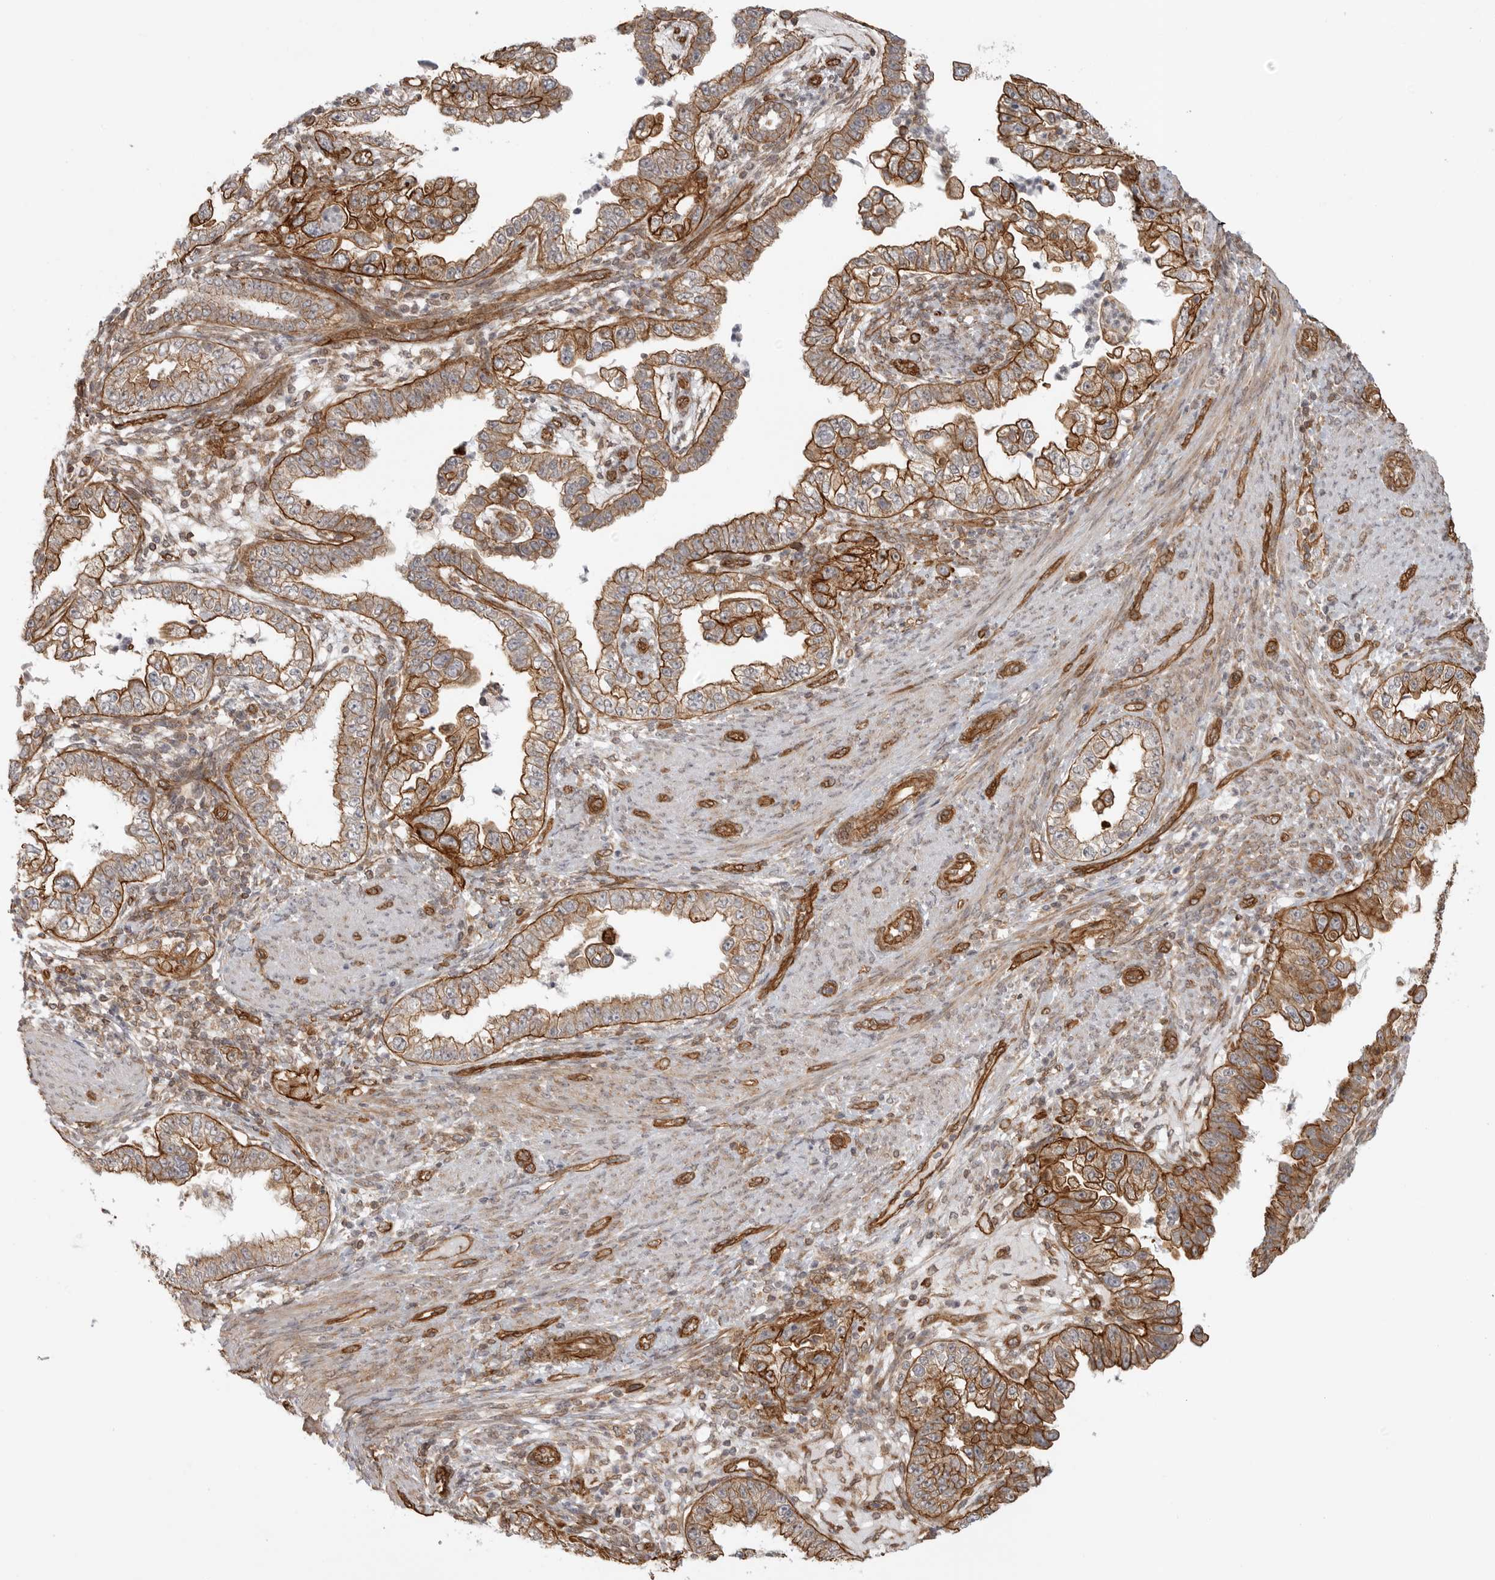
{"staining": {"intensity": "moderate", "quantity": ">75%", "location": "cytoplasmic/membranous"}, "tissue": "endometrial cancer", "cell_type": "Tumor cells", "image_type": "cancer", "snomed": [{"axis": "morphology", "description": "Adenocarcinoma, NOS"}, {"axis": "topography", "description": "Endometrium"}], "caption": "DAB (3,3'-diaminobenzidine) immunohistochemical staining of endometrial adenocarcinoma exhibits moderate cytoplasmic/membranous protein staining in approximately >75% of tumor cells. (Brightfield microscopy of DAB IHC at high magnification).", "gene": "ATOH7", "patient": {"sex": "female", "age": 85}}